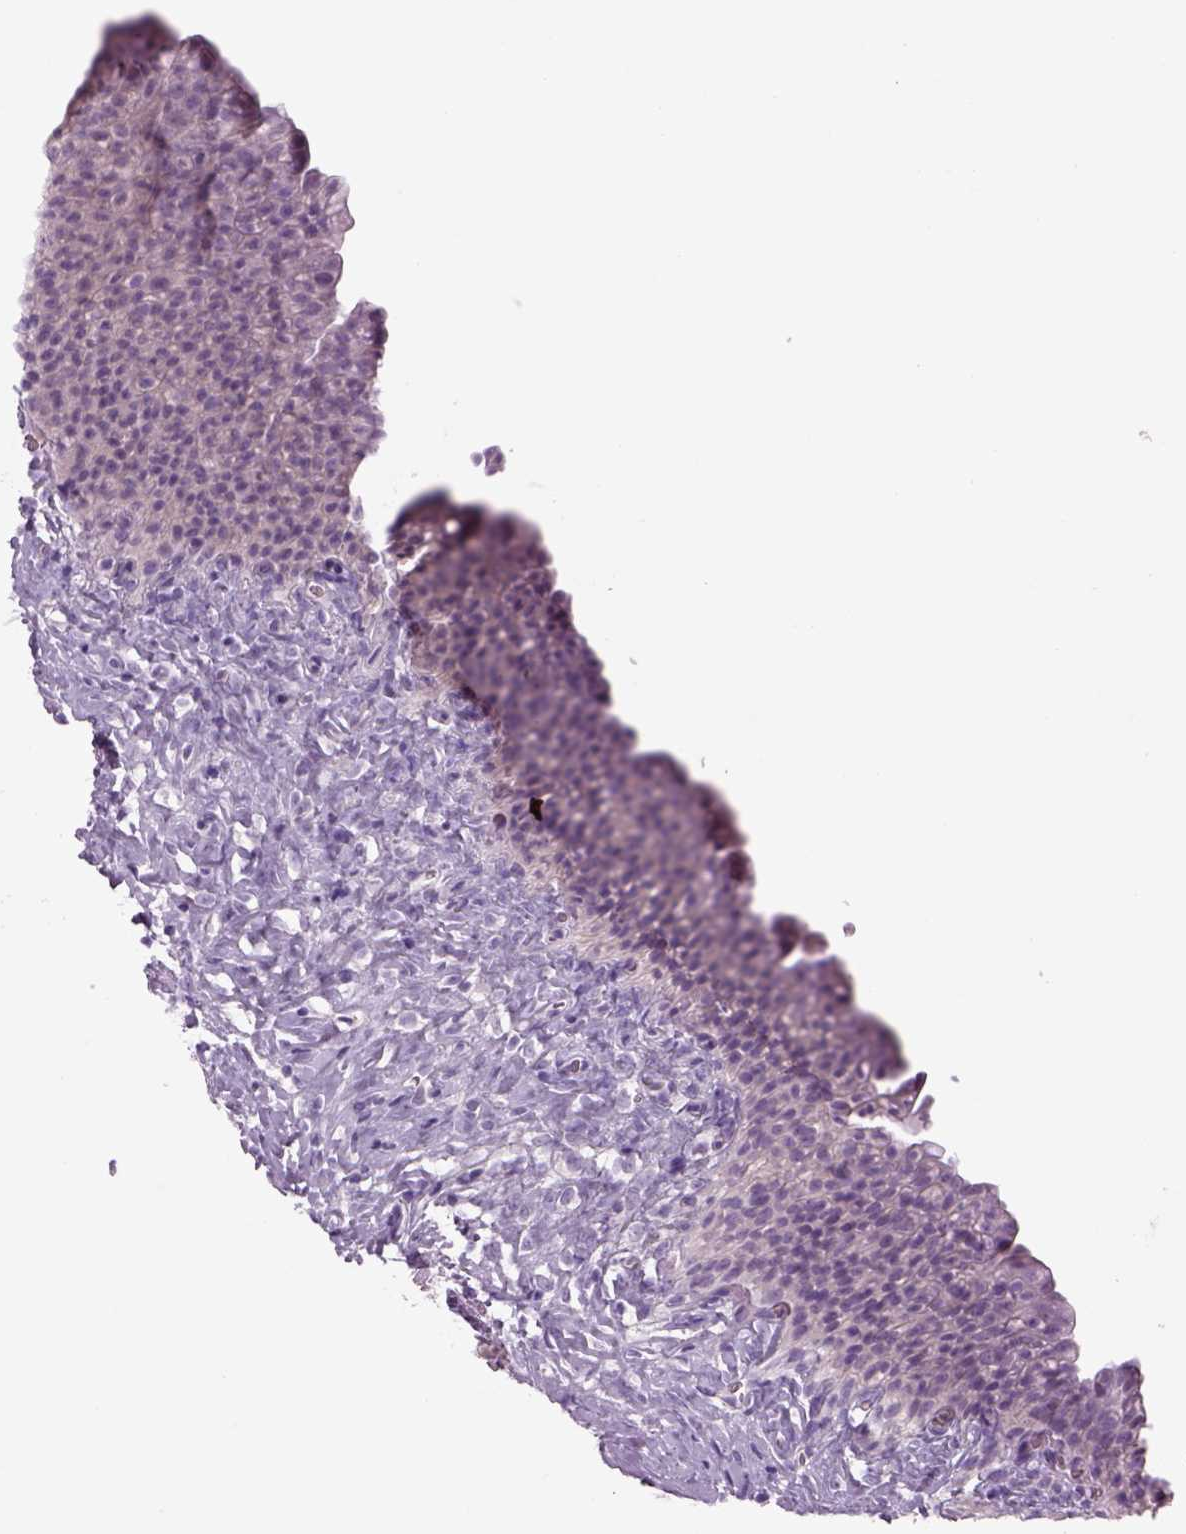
{"staining": {"intensity": "negative", "quantity": "none", "location": "none"}, "tissue": "urinary bladder", "cell_type": "Urothelial cells", "image_type": "normal", "snomed": [{"axis": "morphology", "description": "Normal tissue, NOS"}, {"axis": "topography", "description": "Urinary bladder"}], "caption": "Immunohistochemistry (IHC) of unremarkable urinary bladder displays no staining in urothelial cells.", "gene": "MDH1B", "patient": {"sex": "male", "age": 76}}